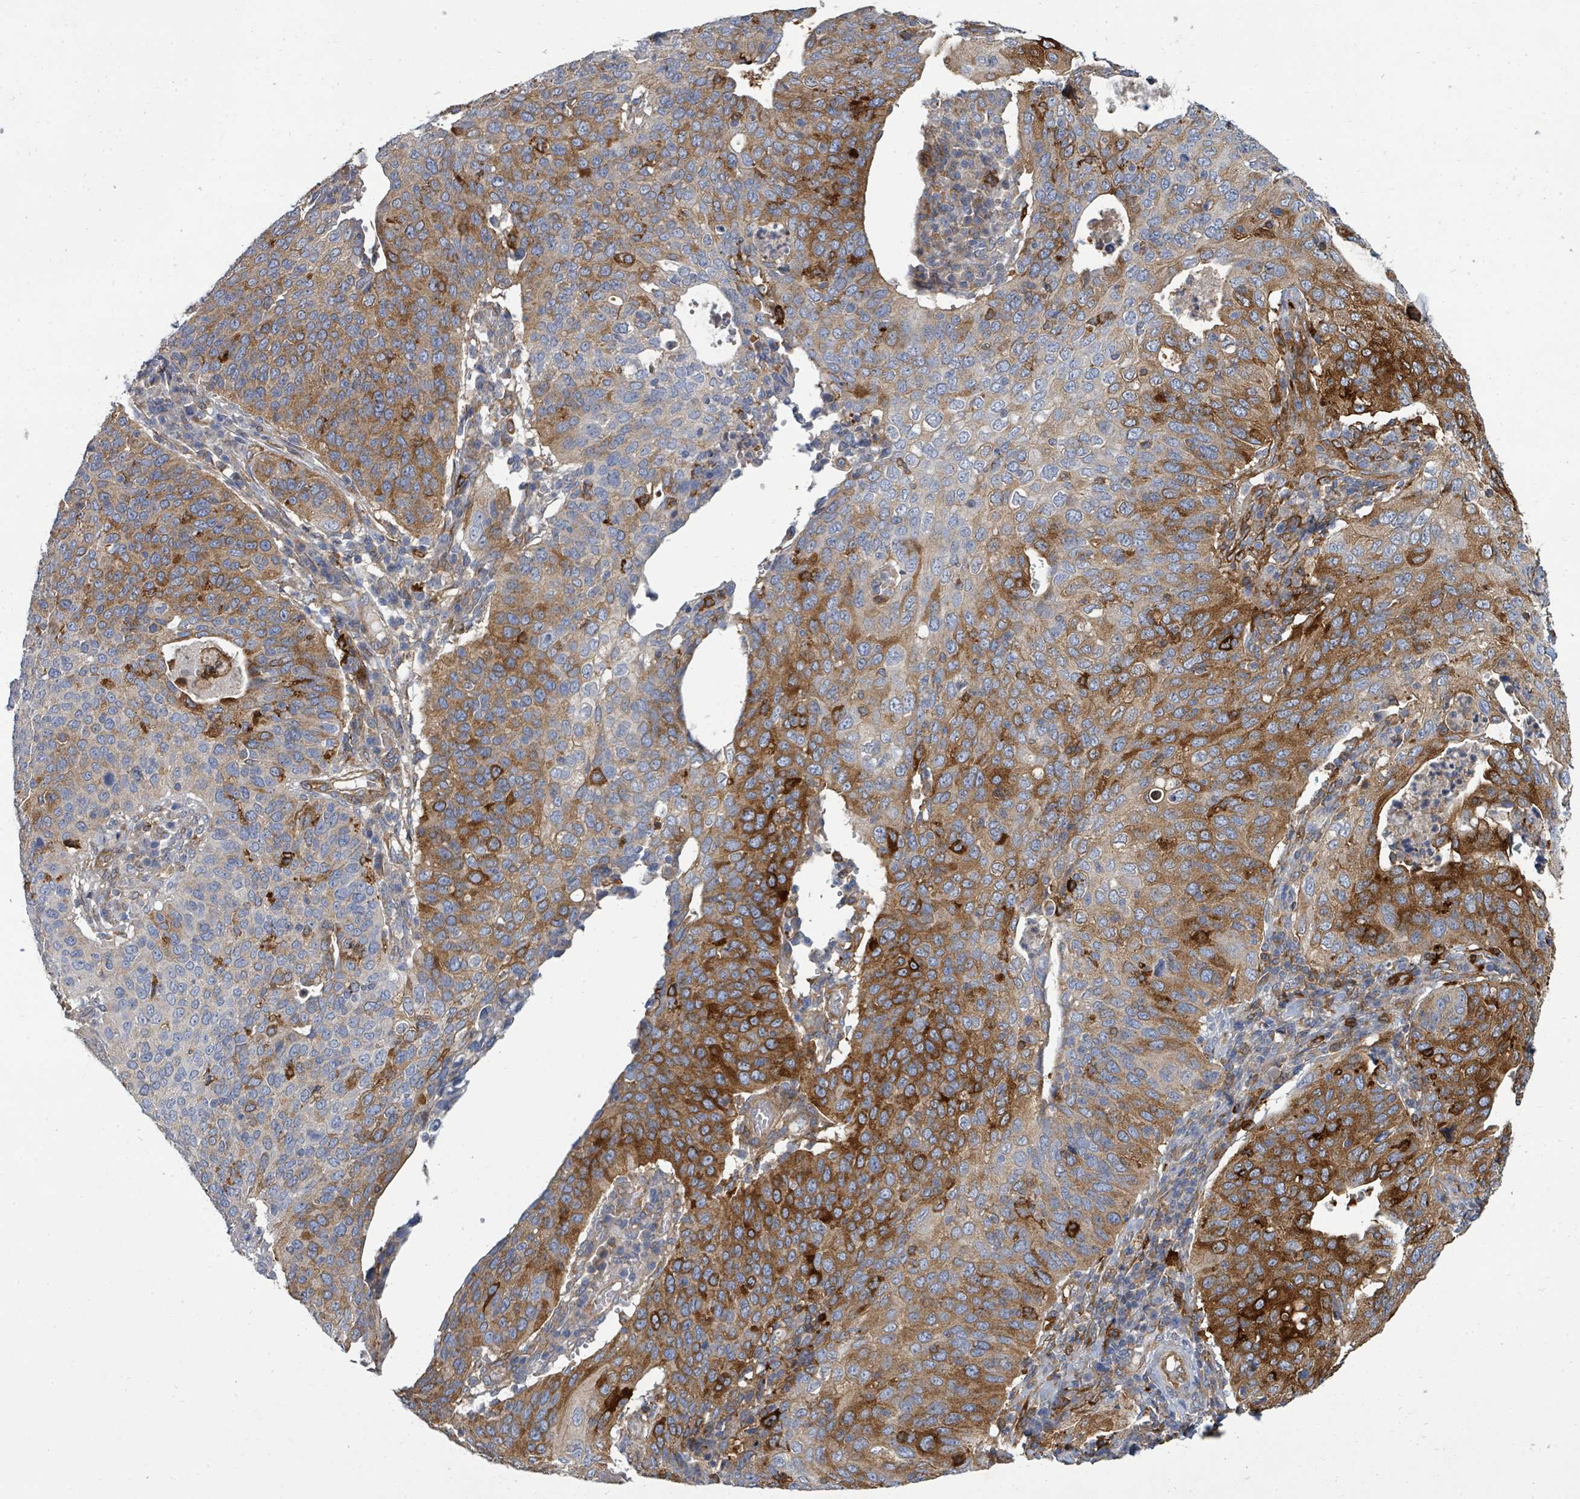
{"staining": {"intensity": "strong", "quantity": "<25%", "location": "cytoplasmic/membranous"}, "tissue": "cervical cancer", "cell_type": "Tumor cells", "image_type": "cancer", "snomed": [{"axis": "morphology", "description": "Squamous cell carcinoma, NOS"}, {"axis": "topography", "description": "Cervix"}], "caption": "Immunohistochemistry (IHC) micrograph of human cervical cancer stained for a protein (brown), which reveals medium levels of strong cytoplasmic/membranous staining in approximately <25% of tumor cells.", "gene": "IFIT1", "patient": {"sex": "female", "age": 36}}